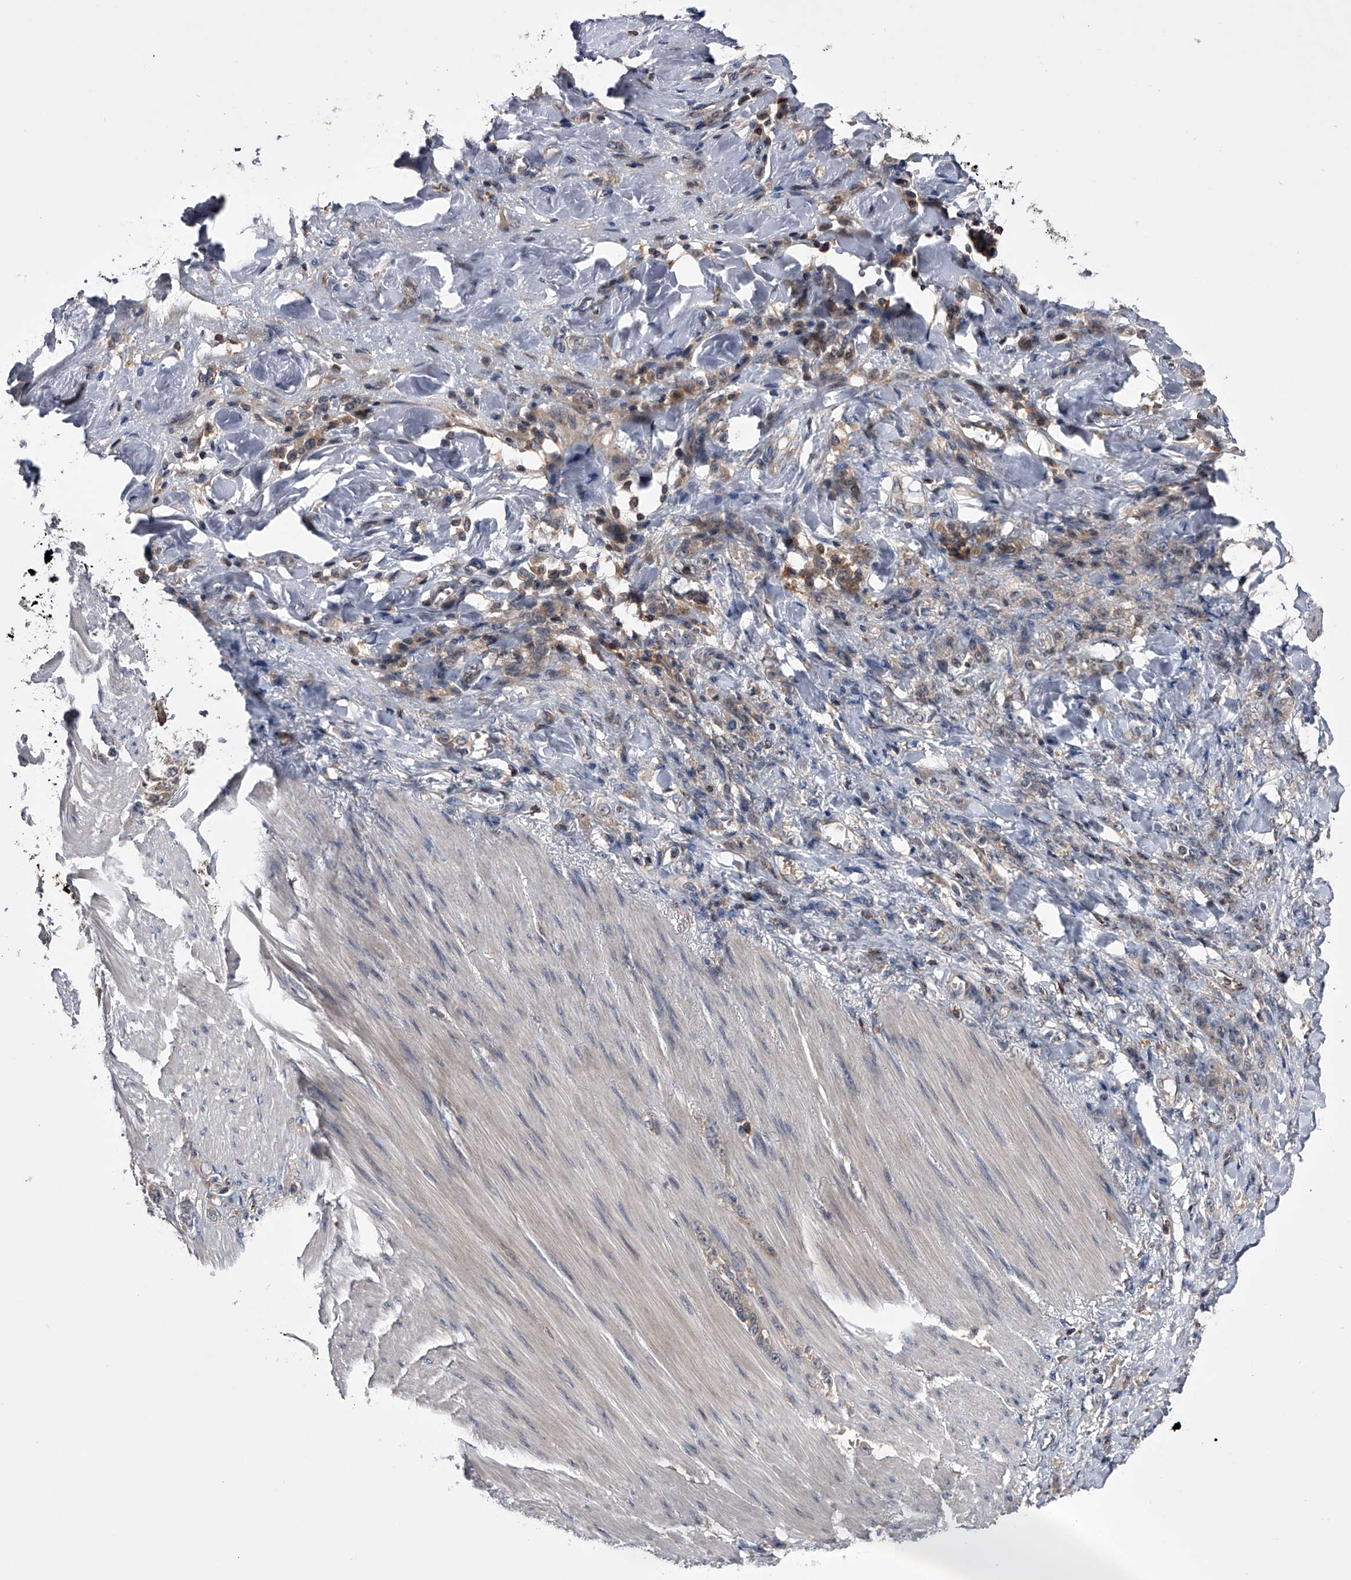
{"staining": {"intensity": "weak", "quantity": ">75%", "location": "cytoplasmic/membranous"}, "tissue": "stomach cancer", "cell_type": "Tumor cells", "image_type": "cancer", "snomed": [{"axis": "morphology", "description": "Normal tissue, NOS"}, {"axis": "morphology", "description": "Adenocarcinoma, NOS"}, {"axis": "topography", "description": "Stomach"}], "caption": "A high-resolution image shows immunohistochemistry (IHC) staining of stomach cancer (adenocarcinoma), which reveals weak cytoplasmic/membranous expression in approximately >75% of tumor cells.", "gene": "PAN3", "patient": {"sex": "male", "age": 82}}